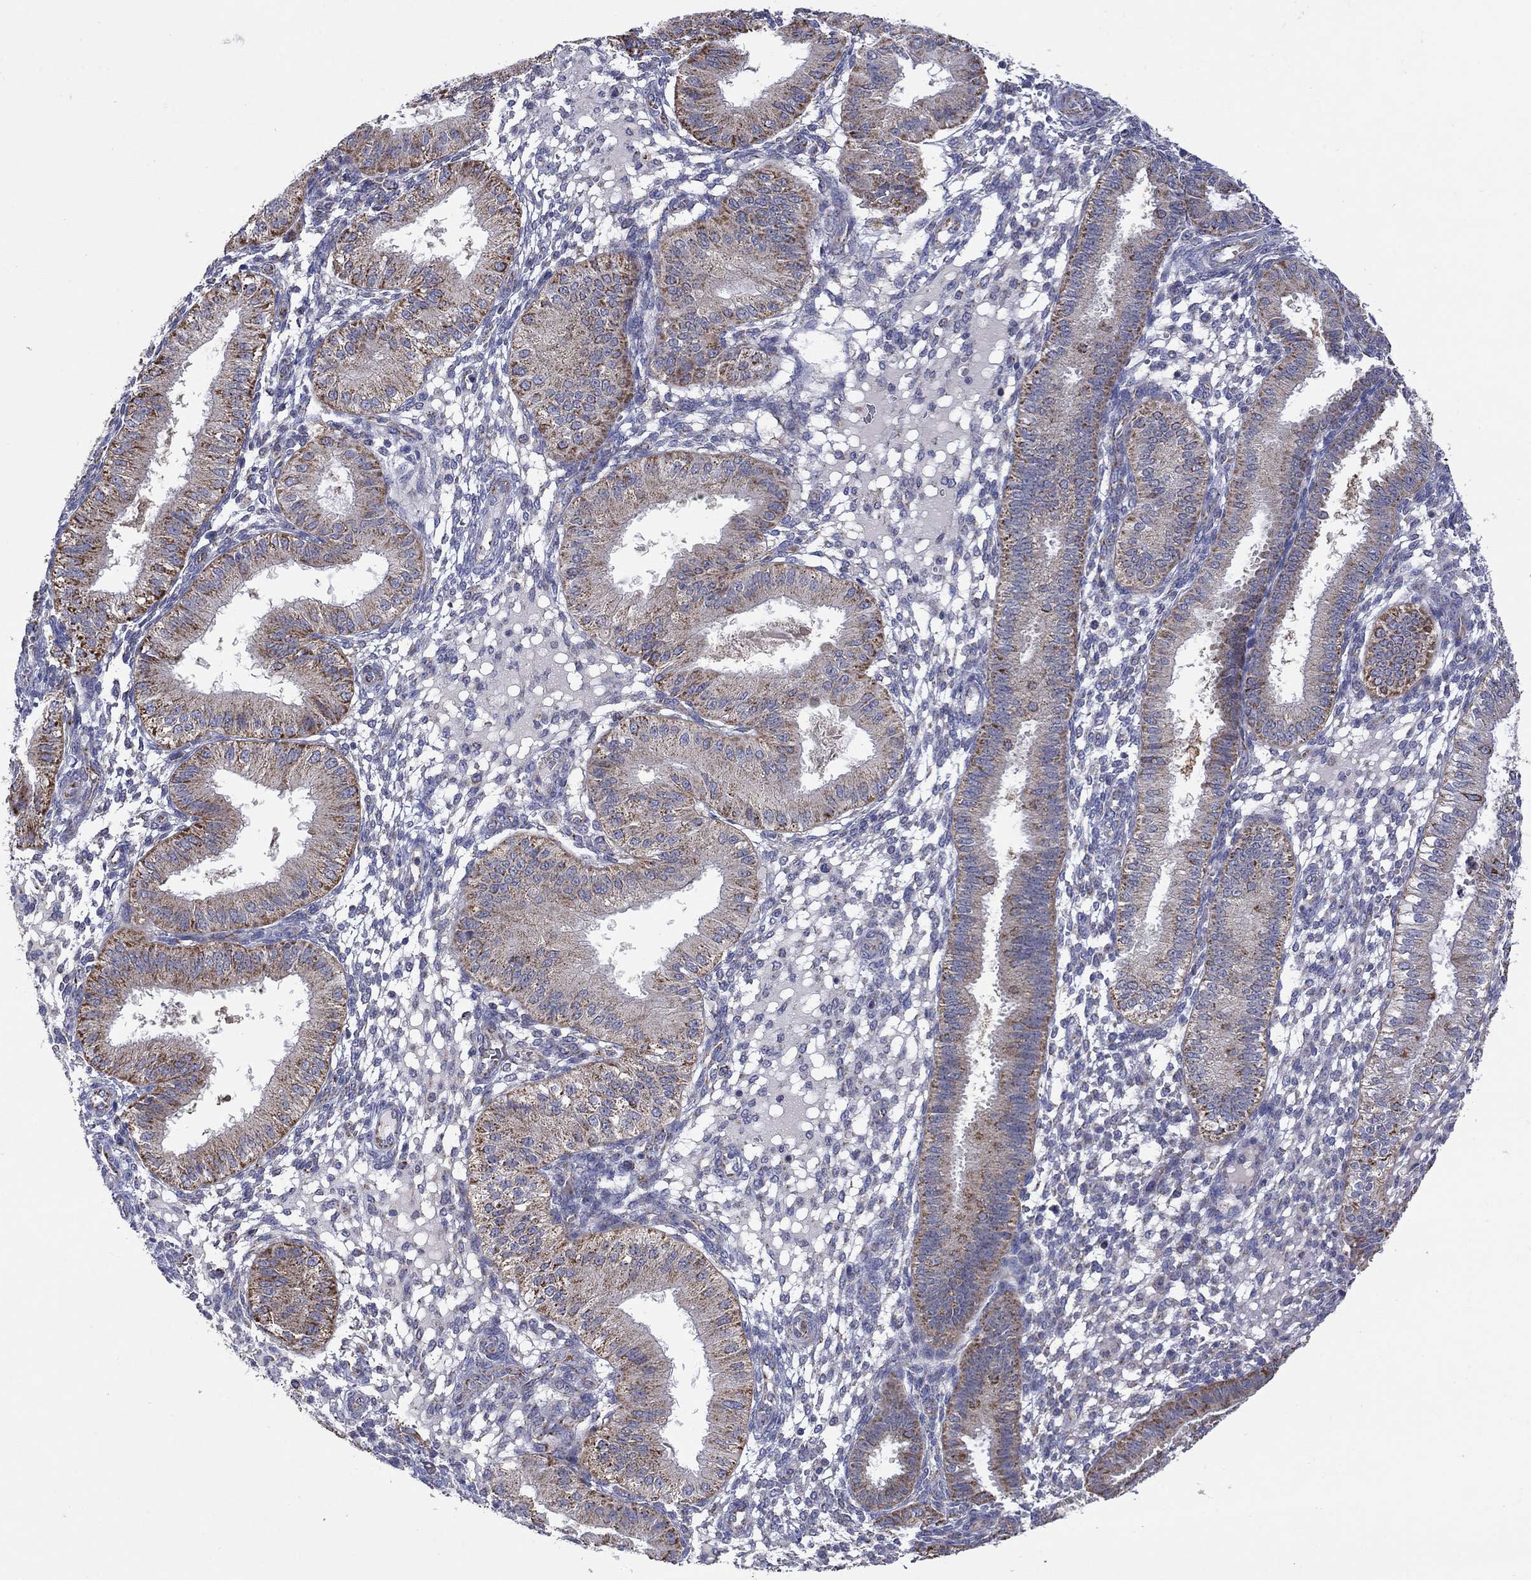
{"staining": {"intensity": "negative", "quantity": "none", "location": "none"}, "tissue": "endometrium", "cell_type": "Cells in endometrial stroma", "image_type": "normal", "snomed": [{"axis": "morphology", "description": "Normal tissue, NOS"}, {"axis": "topography", "description": "Endometrium"}], "caption": "Normal endometrium was stained to show a protein in brown. There is no significant expression in cells in endometrial stroma.", "gene": "HPS5", "patient": {"sex": "female", "age": 43}}